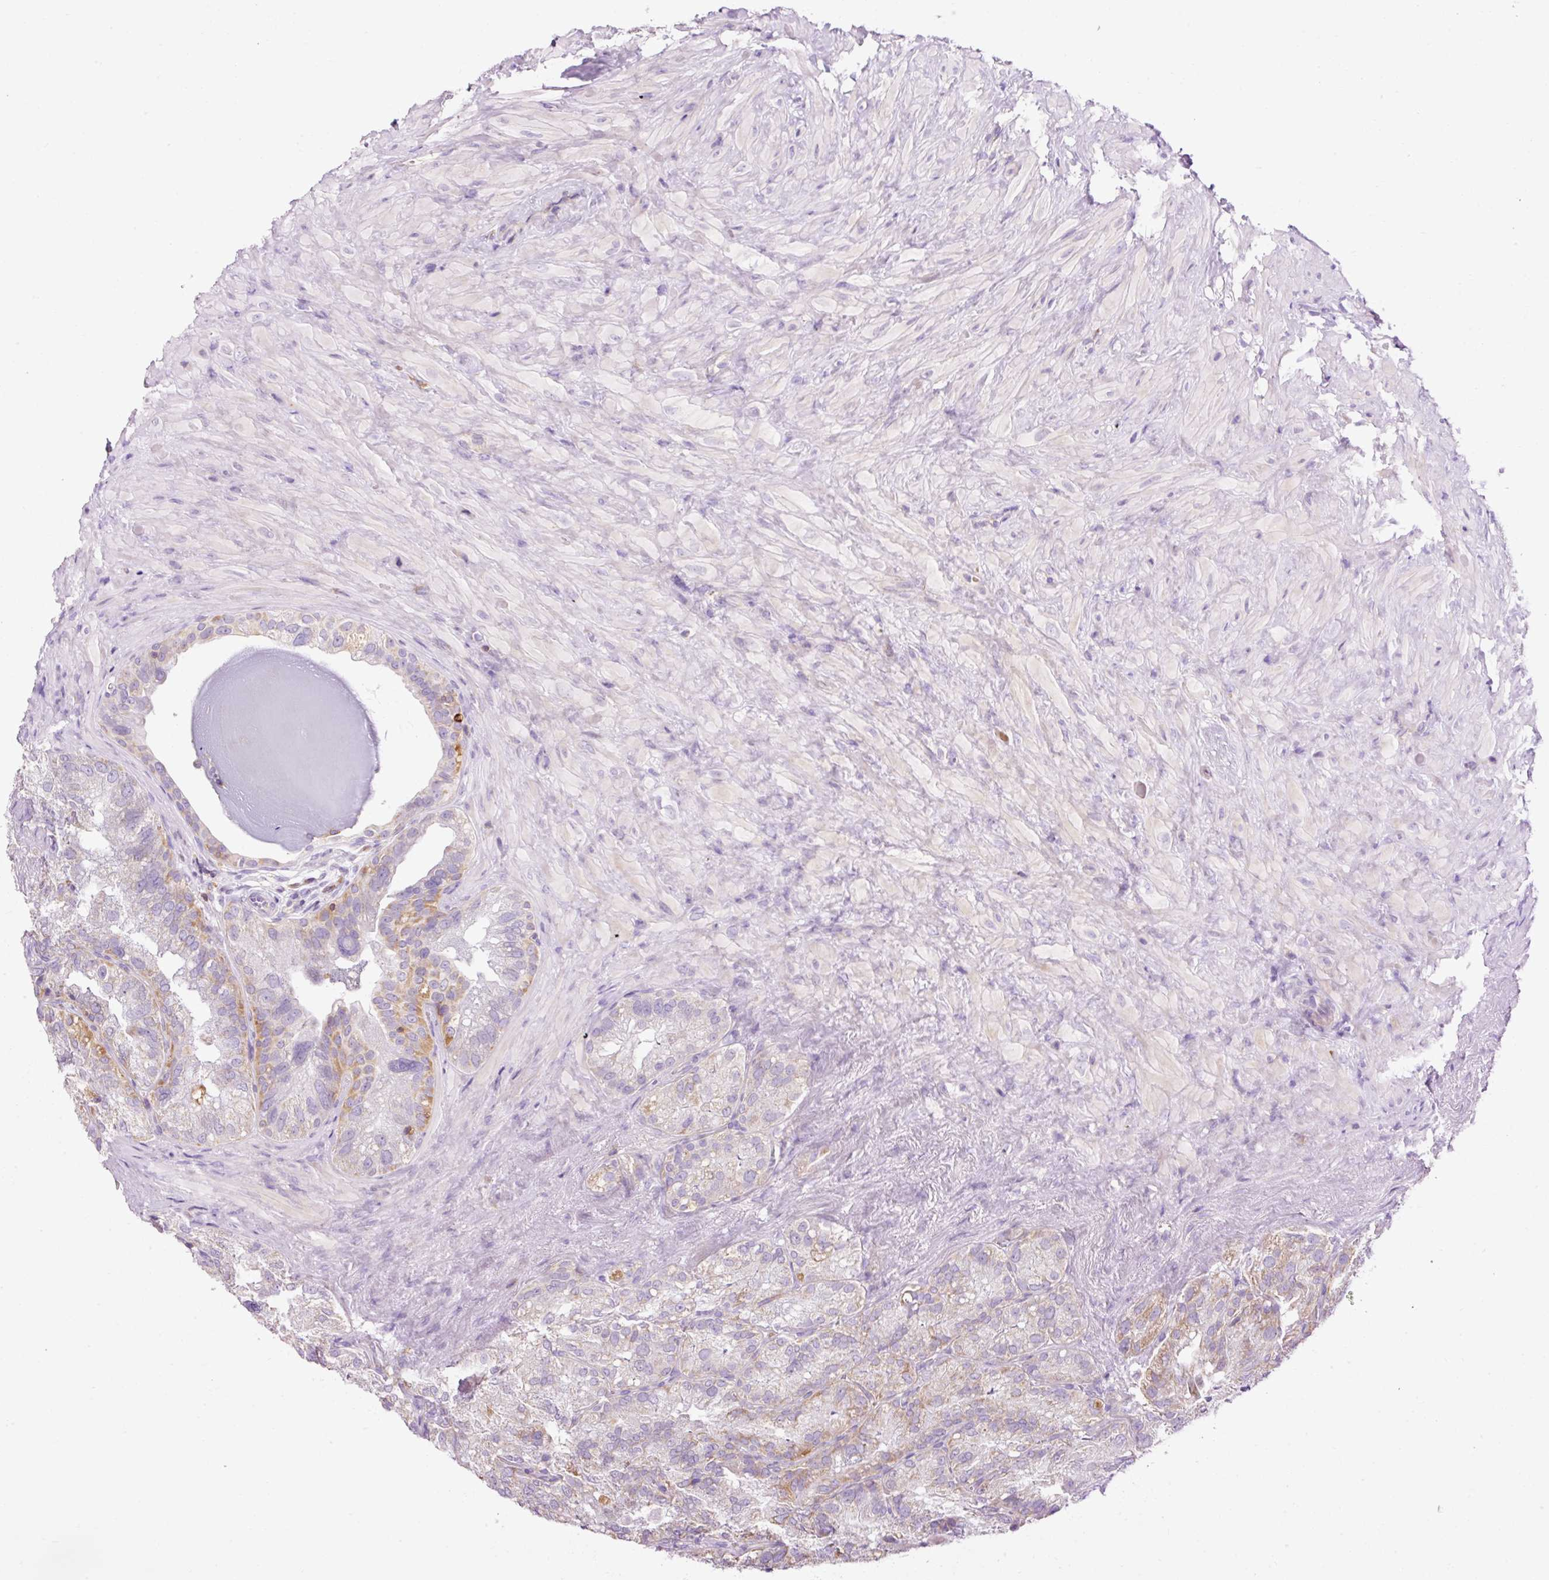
{"staining": {"intensity": "moderate", "quantity": "<25%", "location": "cytoplasmic/membranous"}, "tissue": "seminal vesicle", "cell_type": "Glandular cells", "image_type": "normal", "snomed": [{"axis": "morphology", "description": "Normal tissue, NOS"}, {"axis": "topography", "description": "Seminal veicle"}], "caption": "Brown immunohistochemical staining in unremarkable human seminal vesicle displays moderate cytoplasmic/membranous staining in about <25% of glandular cells. (brown staining indicates protein expression, while blue staining denotes nuclei).", "gene": "CD83", "patient": {"sex": "male", "age": 69}}